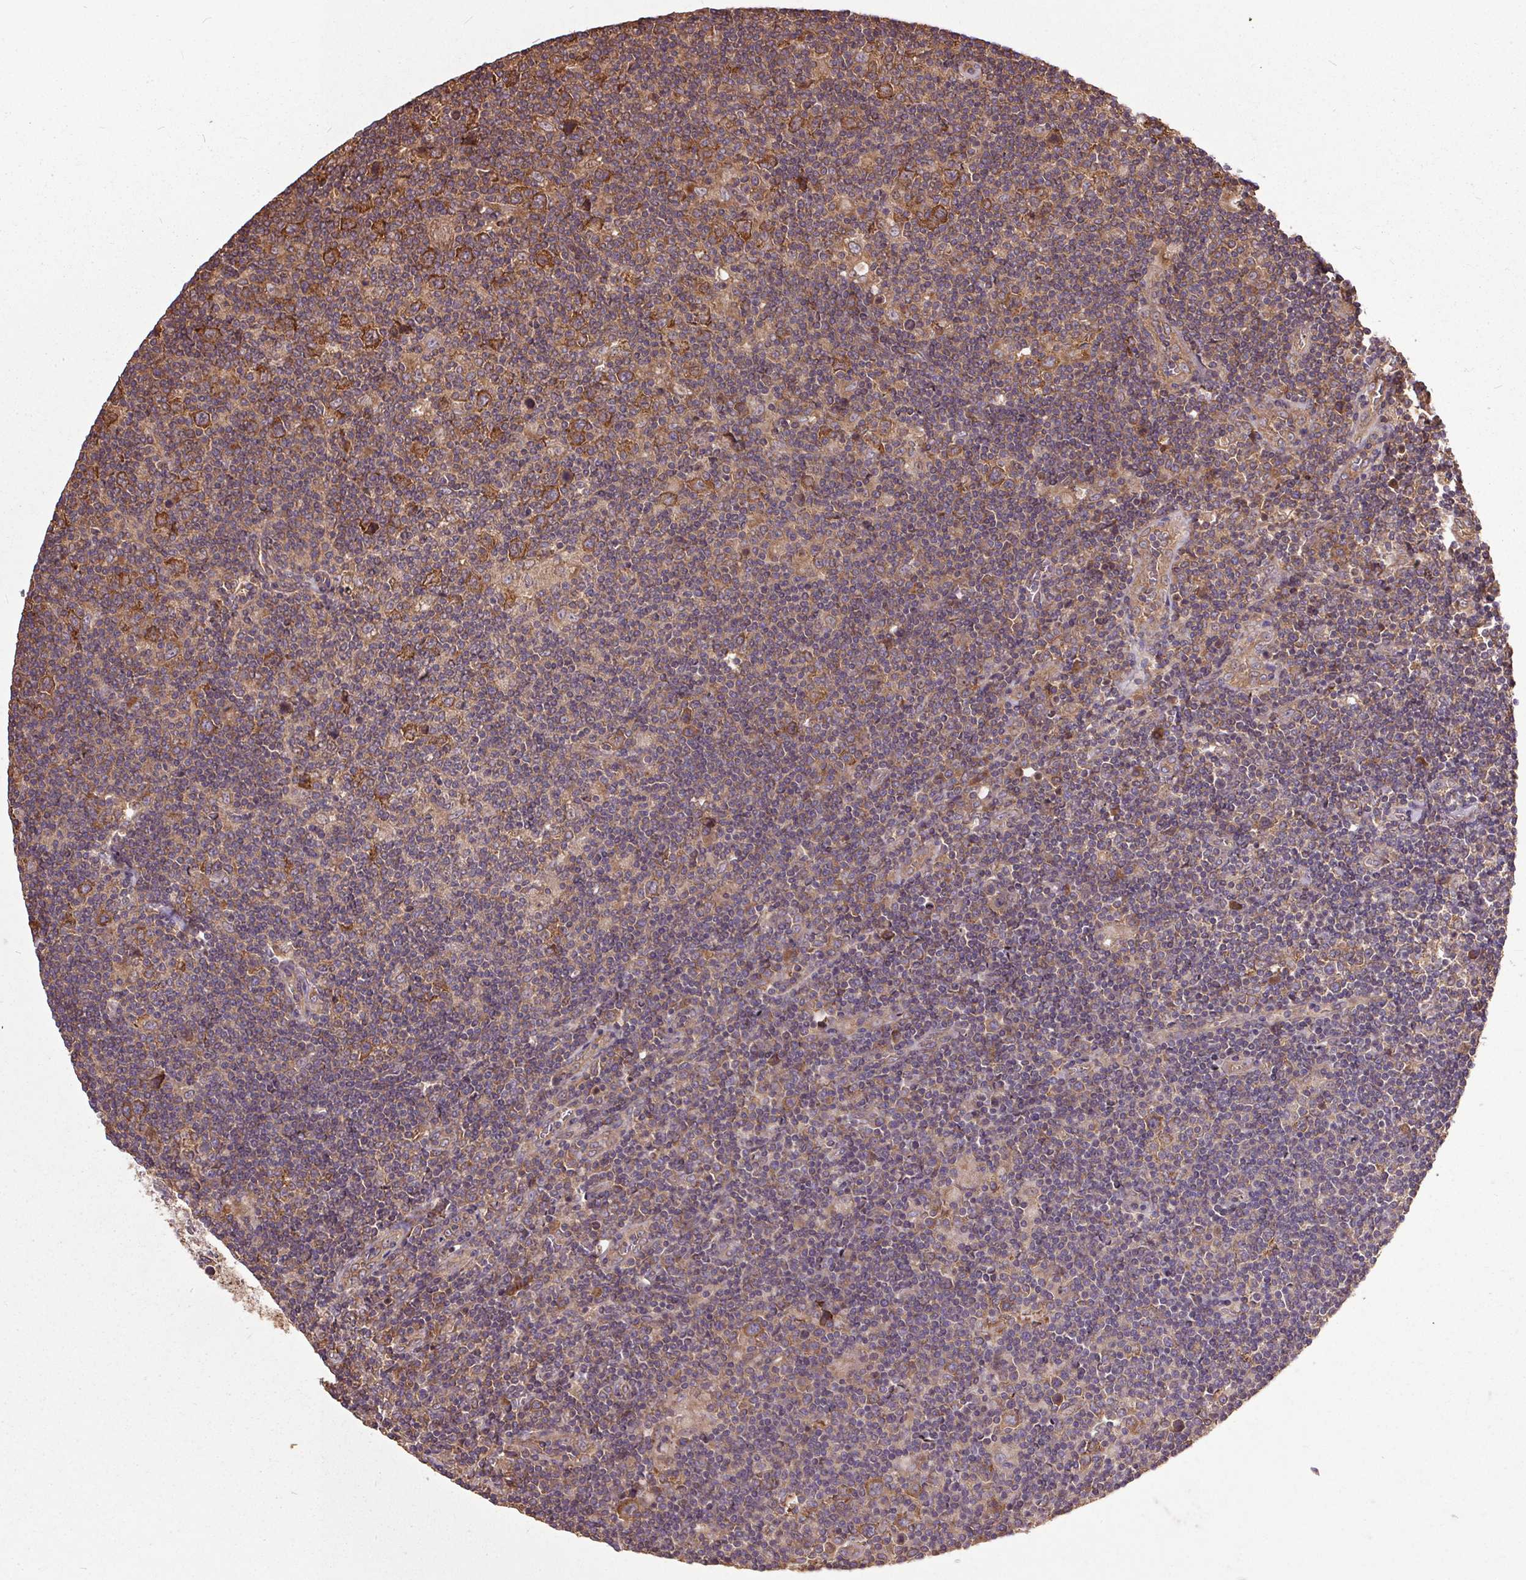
{"staining": {"intensity": "moderate", "quantity": ">75%", "location": "cytoplasmic/membranous"}, "tissue": "lymphoma", "cell_type": "Tumor cells", "image_type": "cancer", "snomed": [{"axis": "morphology", "description": "Hodgkin's disease, NOS"}, {"axis": "topography", "description": "Lymph node"}], "caption": "This is a photomicrograph of IHC staining of Hodgkin's disease, which shows moderate staining in the cytoplasmic/membranous of tumor cells.", "gene": "EIF2S1", "patient": {"sex": "male", "age": 40}}